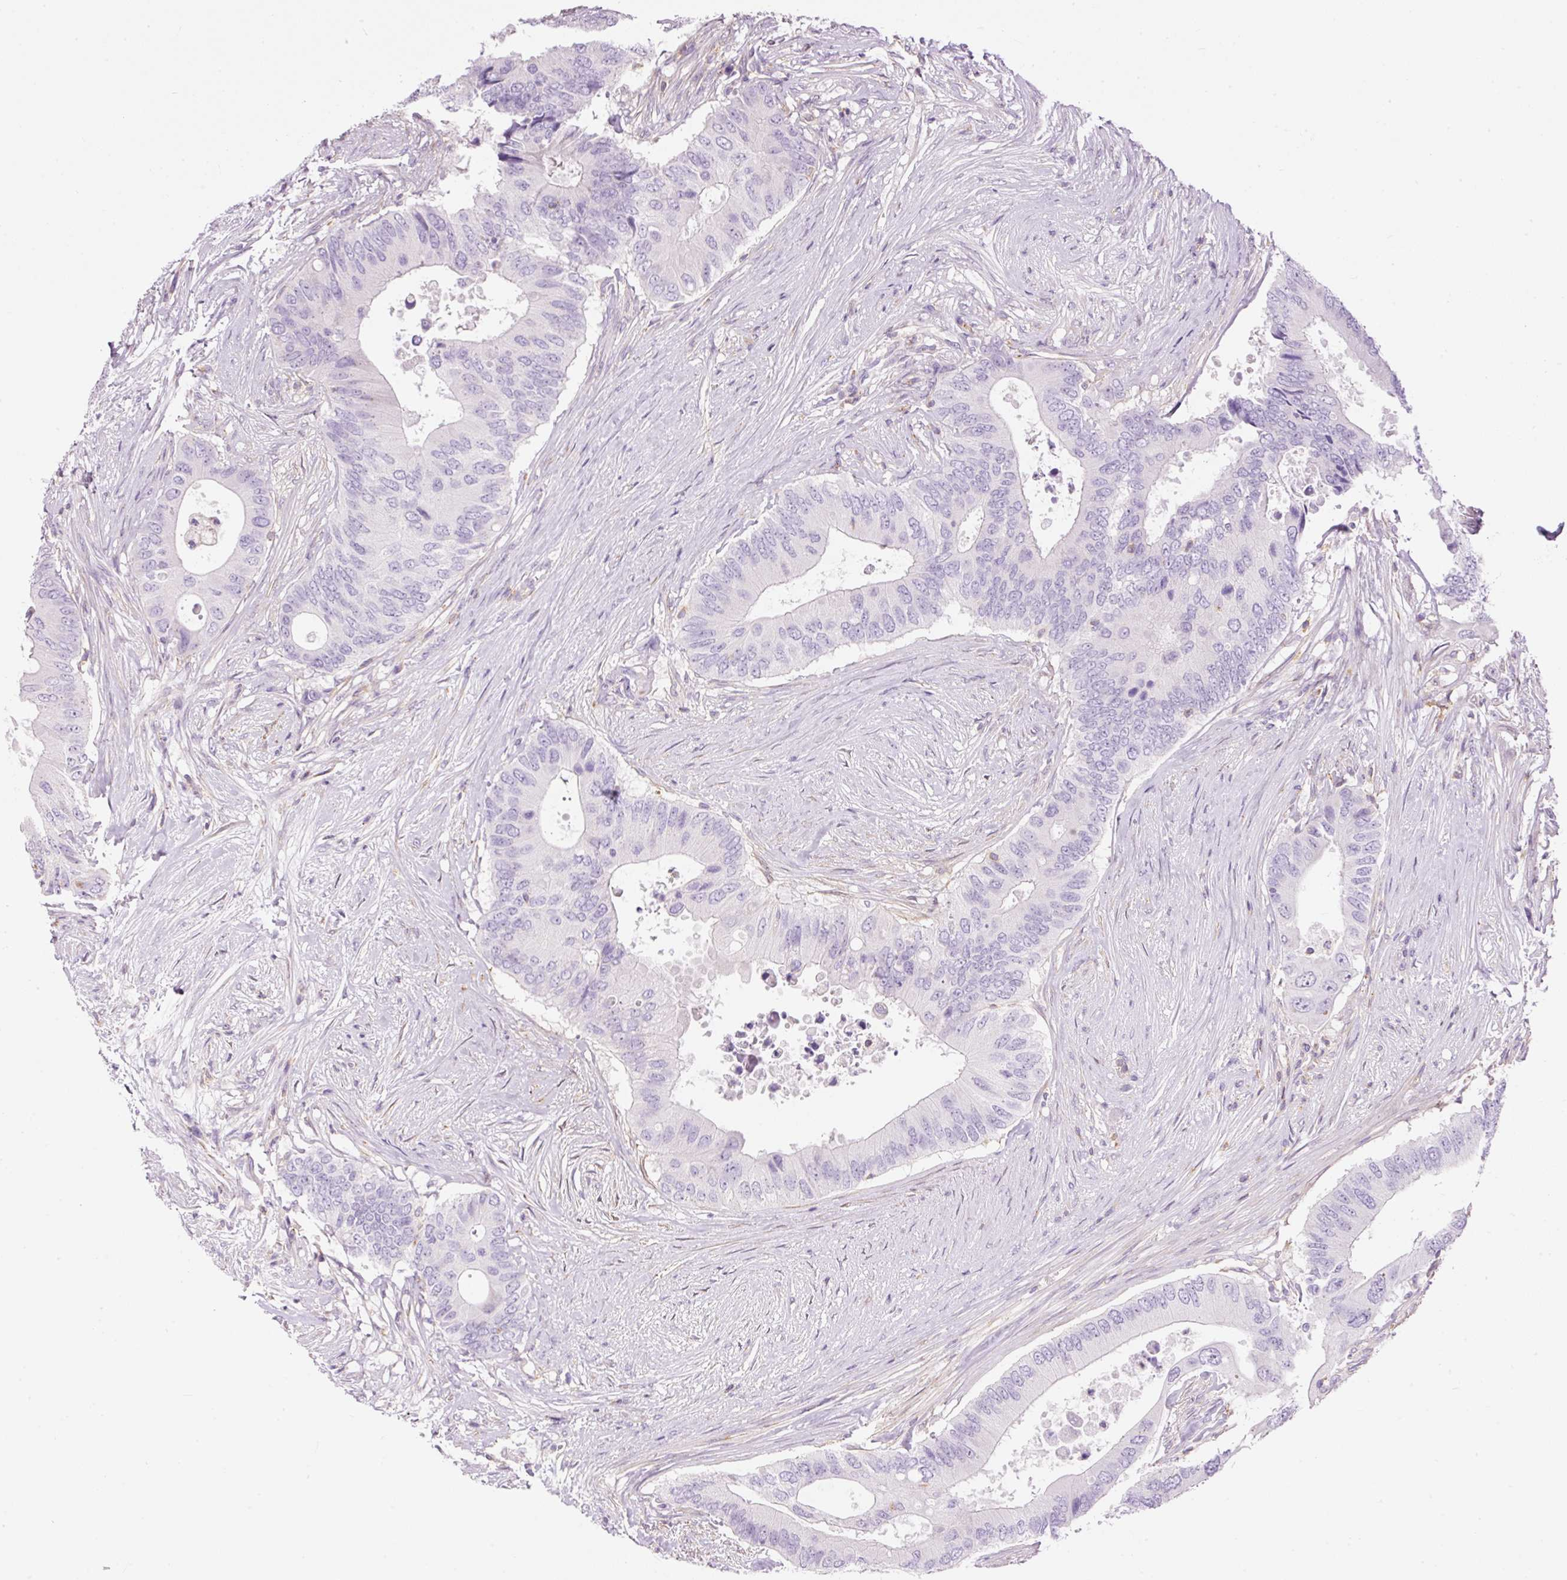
{"staining": {"intensity": "negative", "quantity": "none", "location": "none"}, "tissue": "colorectal cancer", "cell_type": "Tumor cells", "image_type": "cancer", "snomed": [{"axis": "morphology", "description": "Adenocarcinoma, NOS"}, {"axis": "topography", "description": "Colon"}], "caption": "A photomicrograph of human colorectal cancer is negative for staining in tumor cells.", "gene": "DOK6", "patient": {"sex": "male", "age": 71}}